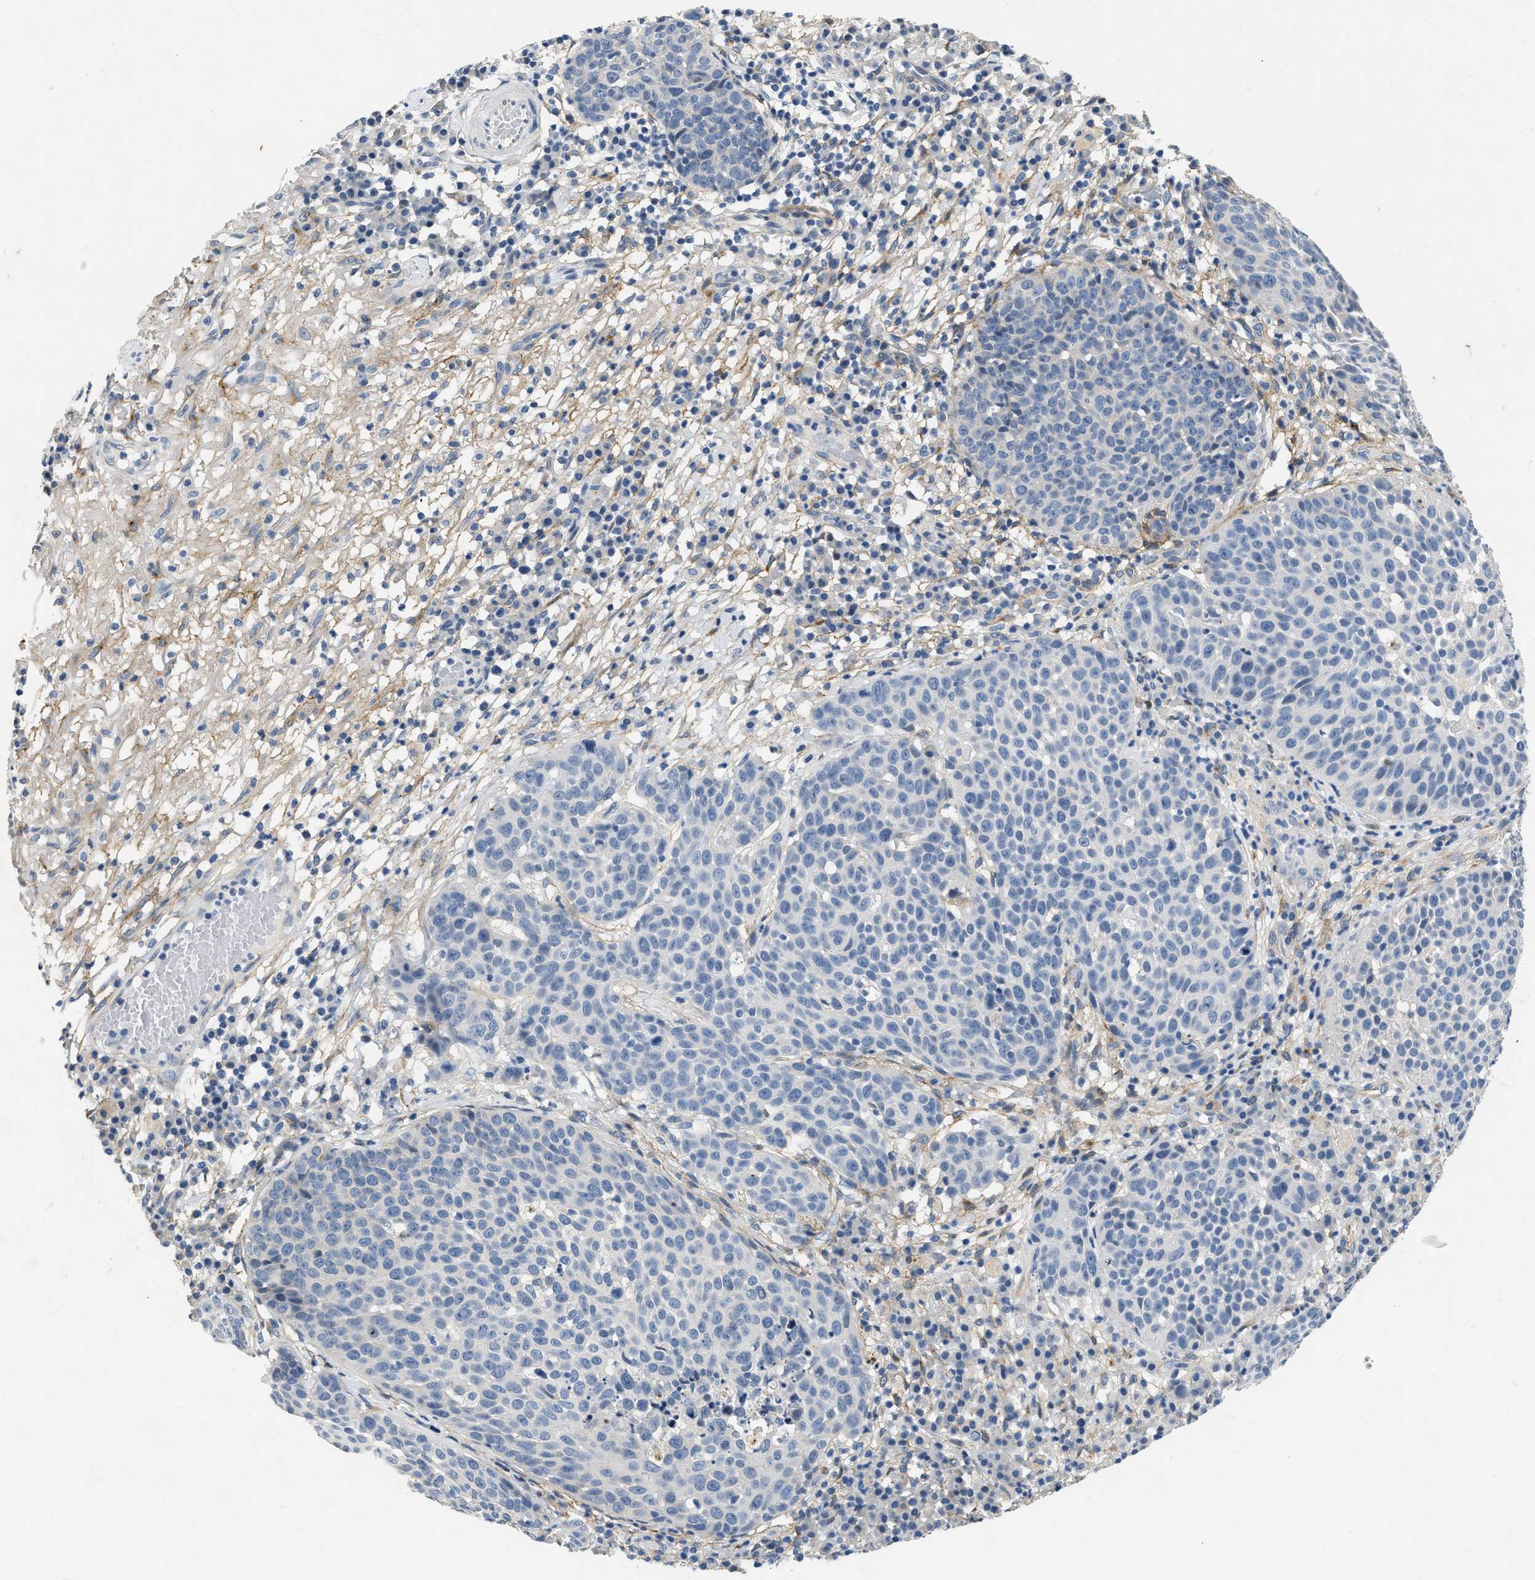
{"staining": {"intensity": "negative", "quantity": "none", "location": "none"}, "tissue": "skin cancer", "cell_type": "Tumor cells", "image_type": "cancer", "snomed": [{"axis": "morphology", "description": "Squamous cell carcinoma in situ, NOS"}, {"axis": "morphology", "description": "Squamous cell carcinoma, NOS"}, {"axis": "topography", "description": "Skin"}], "caption": "Tumor cells show no significant positivity in squamous cell carcinoma (skin).", "gene": "PDGFRA", "patient": {"sex": "male", "age": 93}}